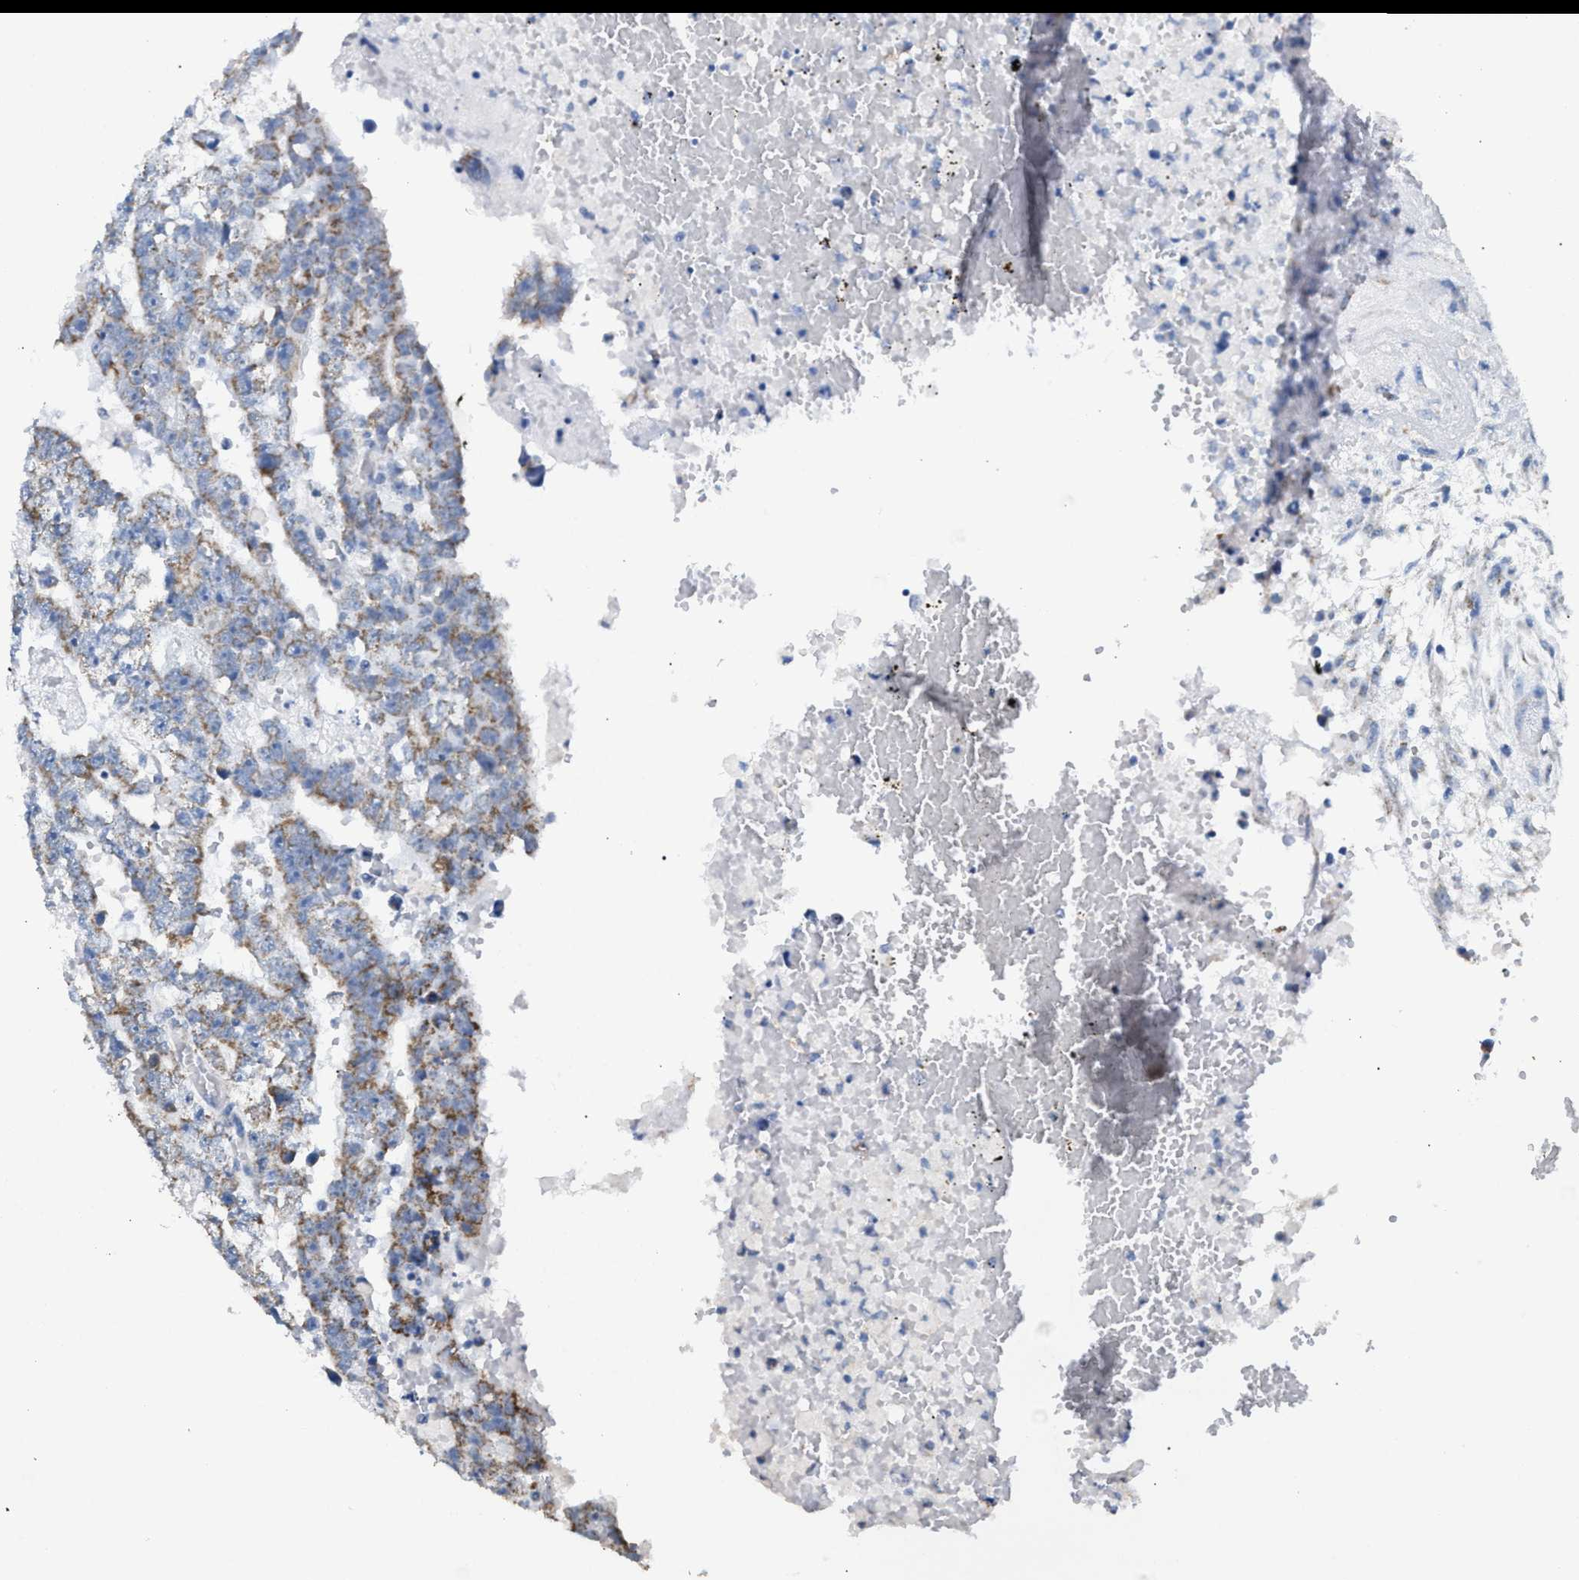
{"staining": {"intensity": "weak", "quantity": "<25%", "location": "cytoplasmic/membranous"}, "tissue": "testis cancer", "cell_type": "Tumor cells", "image_type": "cancer", "snomed": [{"axis": "morphology", "description": "Carcinoma, Embryonal, NOS"}, {"axis": "topography", "description": "Testis"}], "caption": "High power microscopy photomicrograph of an immunohistochemistry histopathology image of embryonal carcinoma (testis), revealing no significant expression in tumor cells.", "gene": "TACO1", "patient": {"sex": "male", "age": 25}}